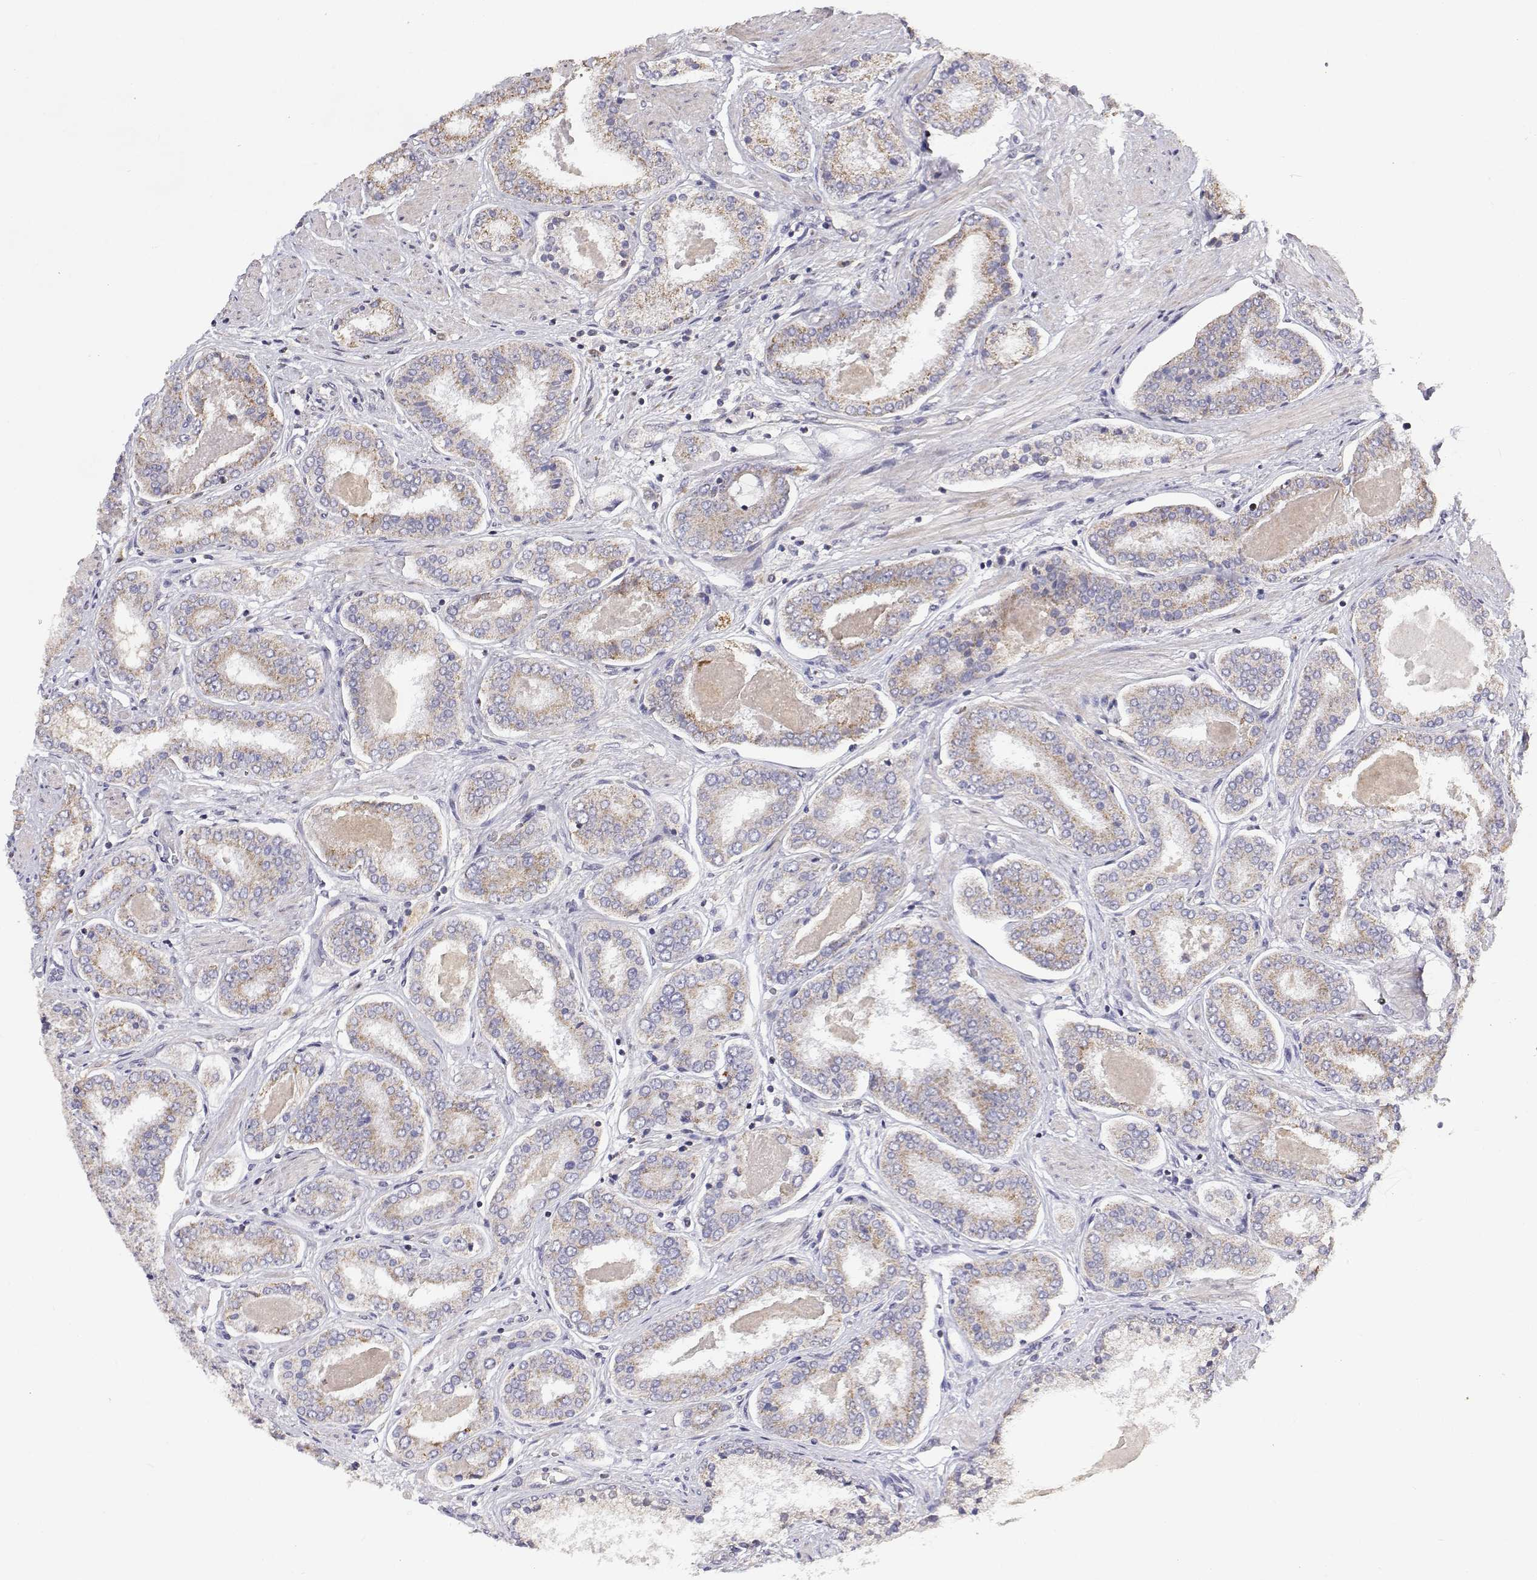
{"staining": {"intensity": "moderate", "quantity": "25%-75%", "location": "cytoplasmic/membranous"}, "tissue": "prostate cancer", "cell_type": "Tumor cells", "image_type": "cancer", "snomed": [{"axis": "morphology", "description": "Adenocarcinoma, High grade"}, {"axis": "topography", "description": "Prostate"}], "caption": "Tumor cells demonstrate moderate cytoplasmic/membranous expression in about 25%-75% of cells in prostate cancer (adenocarcinoma (high-grade)). (DAB (3,3'-diaminobenzidine) = brown stain, brightfield microscopy at high magnification).", "gene": "MRPL3", "patient": {"sex": "male", "age": 63}}